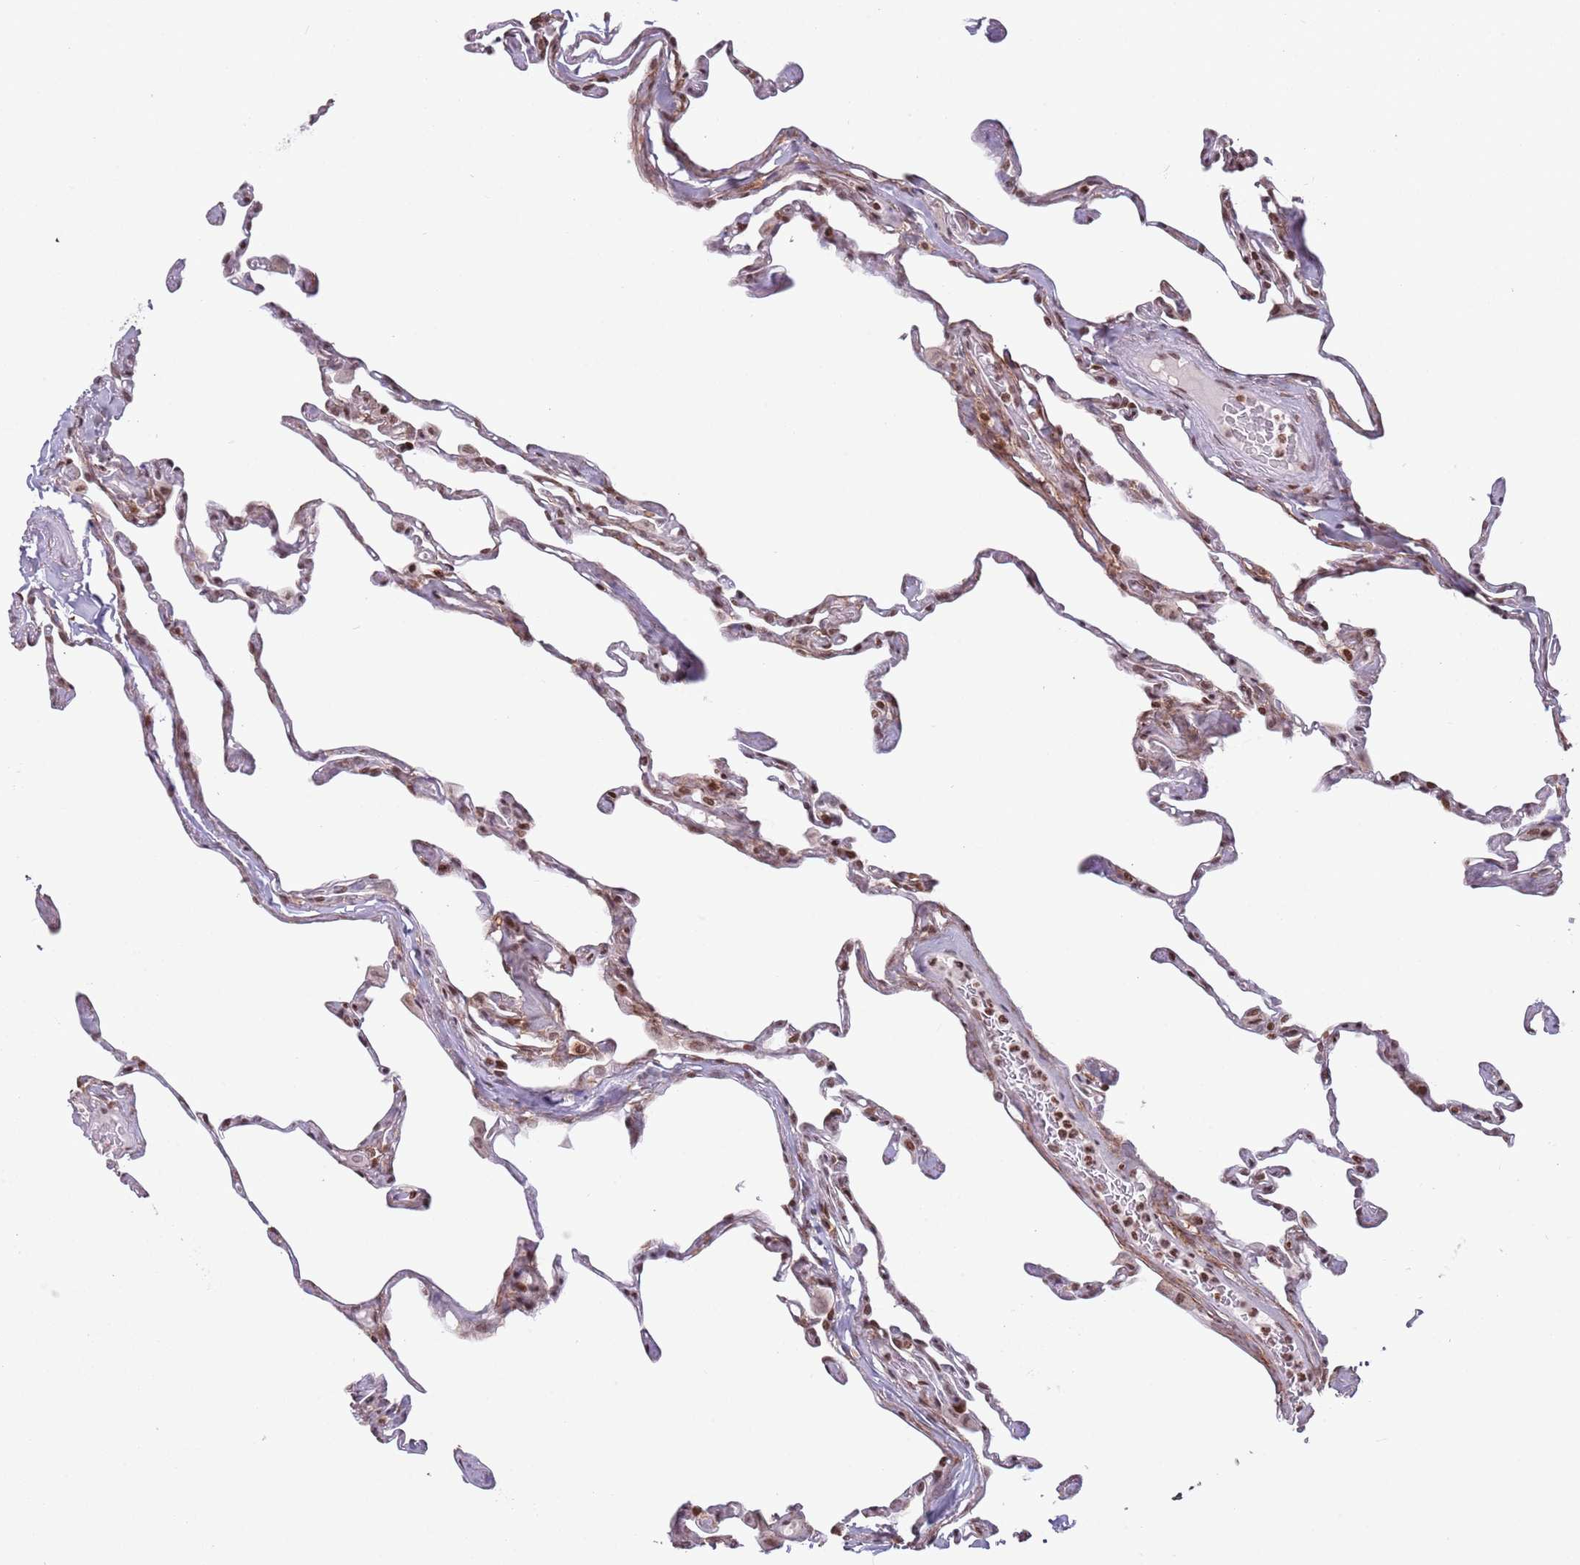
{"staining": {"intensity": "moderate", "quantity": ">75%", "location": "nuclear"}, "tissue": "lung", "cell_type": "Alveolar cells", "image_type": "normal", "snomed": [{"axis": "morphology", "description": "Normal tissue, NOS"}, {"axis": "topography", "description": "Lung"}], "caption": "Benign lung was stained to show a protein in brown. There is medium levels of moderate nuclear positivity in about >75% of alveolar cells.", "gene": "SH3RF3", "patient": {"sex": "male", "age": 65}}